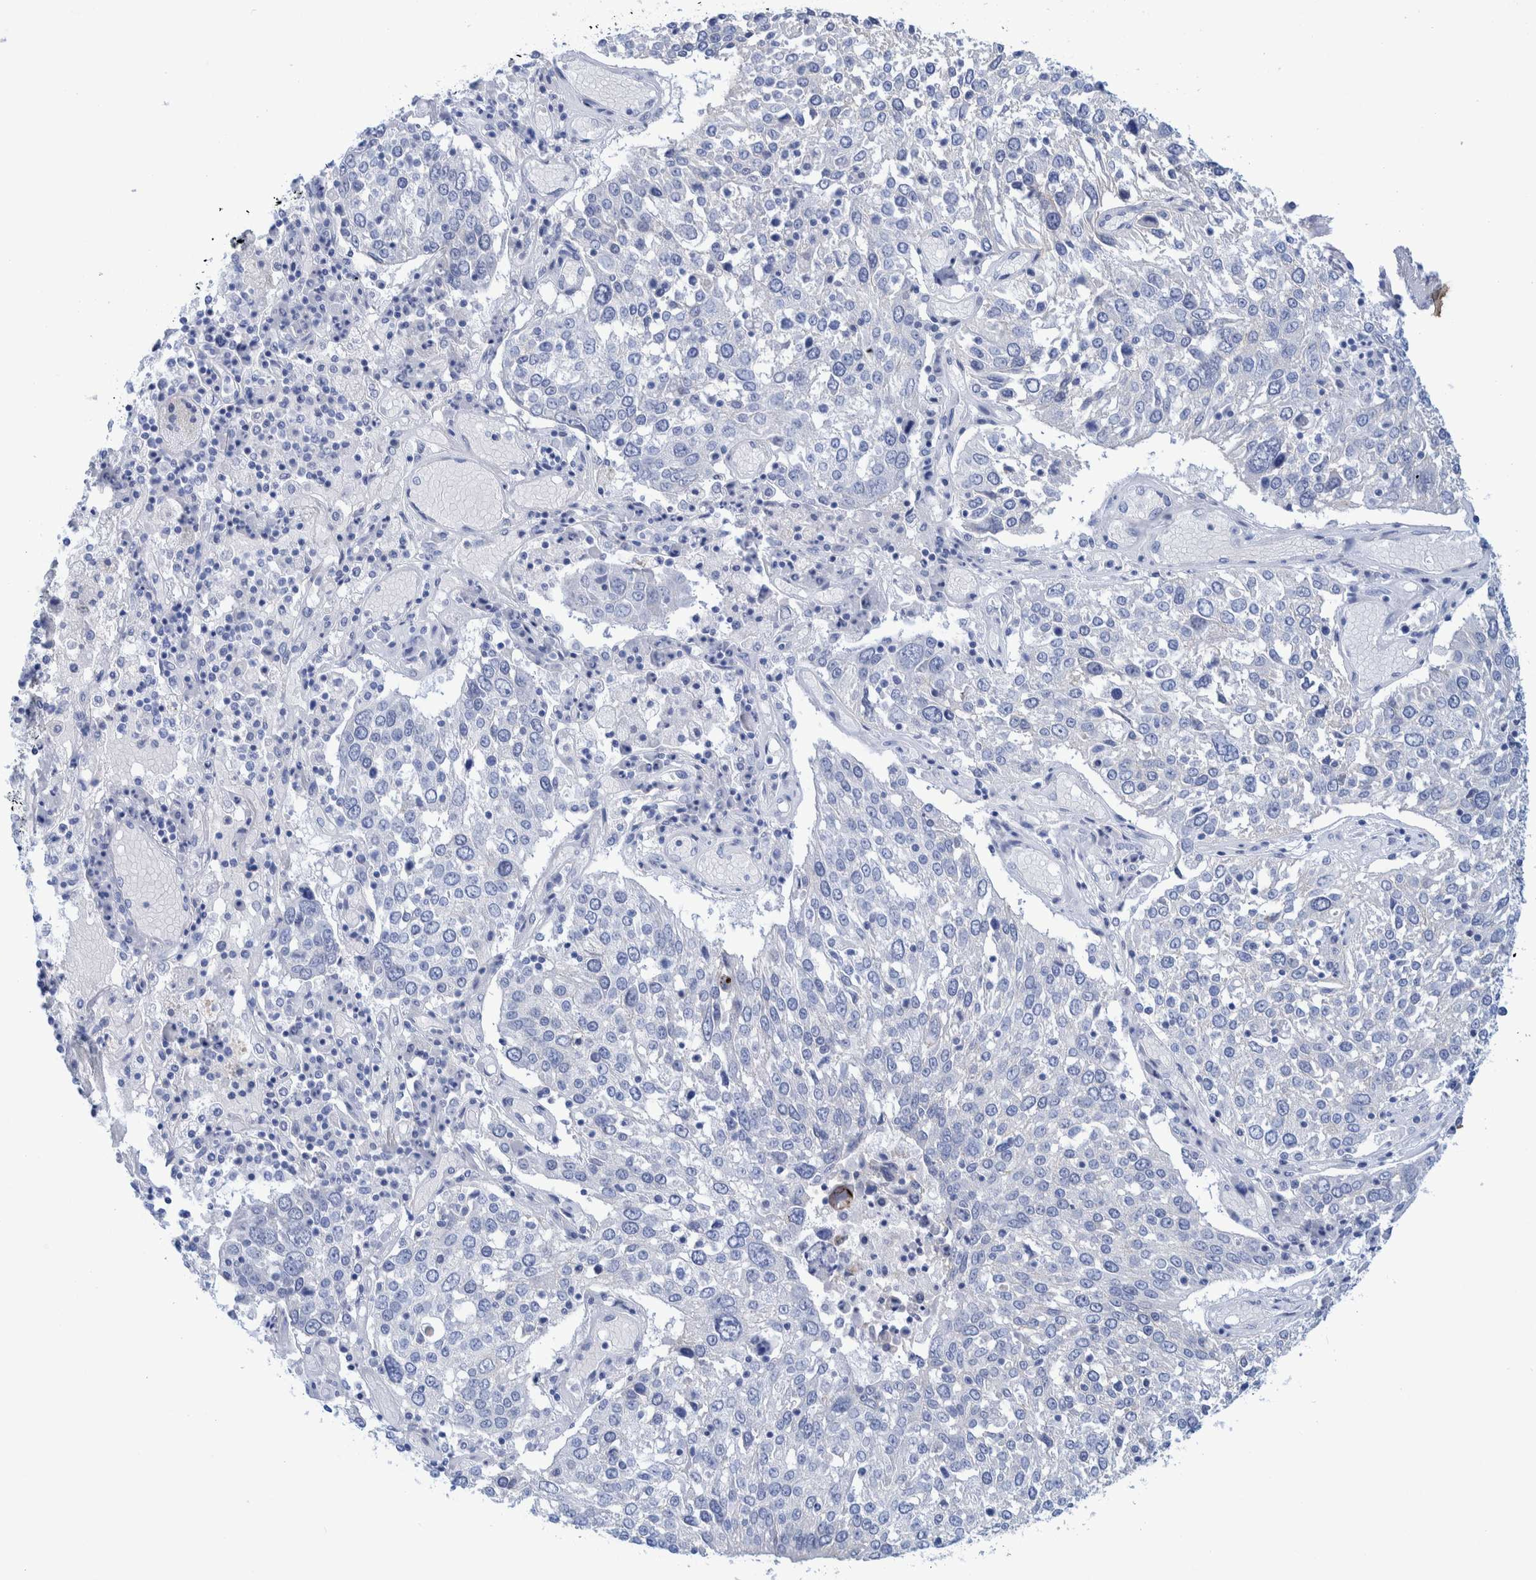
{"staining": {"intensity": "negative", "quantity": "none", "location": "none"}, "tissue": "lung cancer", "cell_type": "Tumor cells", "image_type": "cancer", "snomed": [{"axis": "morphology", "description": "Squamous cell carcinoma, NOS"}, {"axis": "topography", "description": "Lung"}], "caption": "Image shows no protein staining in tumor cells of lung cancer (squamous cell carcinoma) tissue.", "gene": "PERP", "patient": {"sex": "male", "age": 65}}